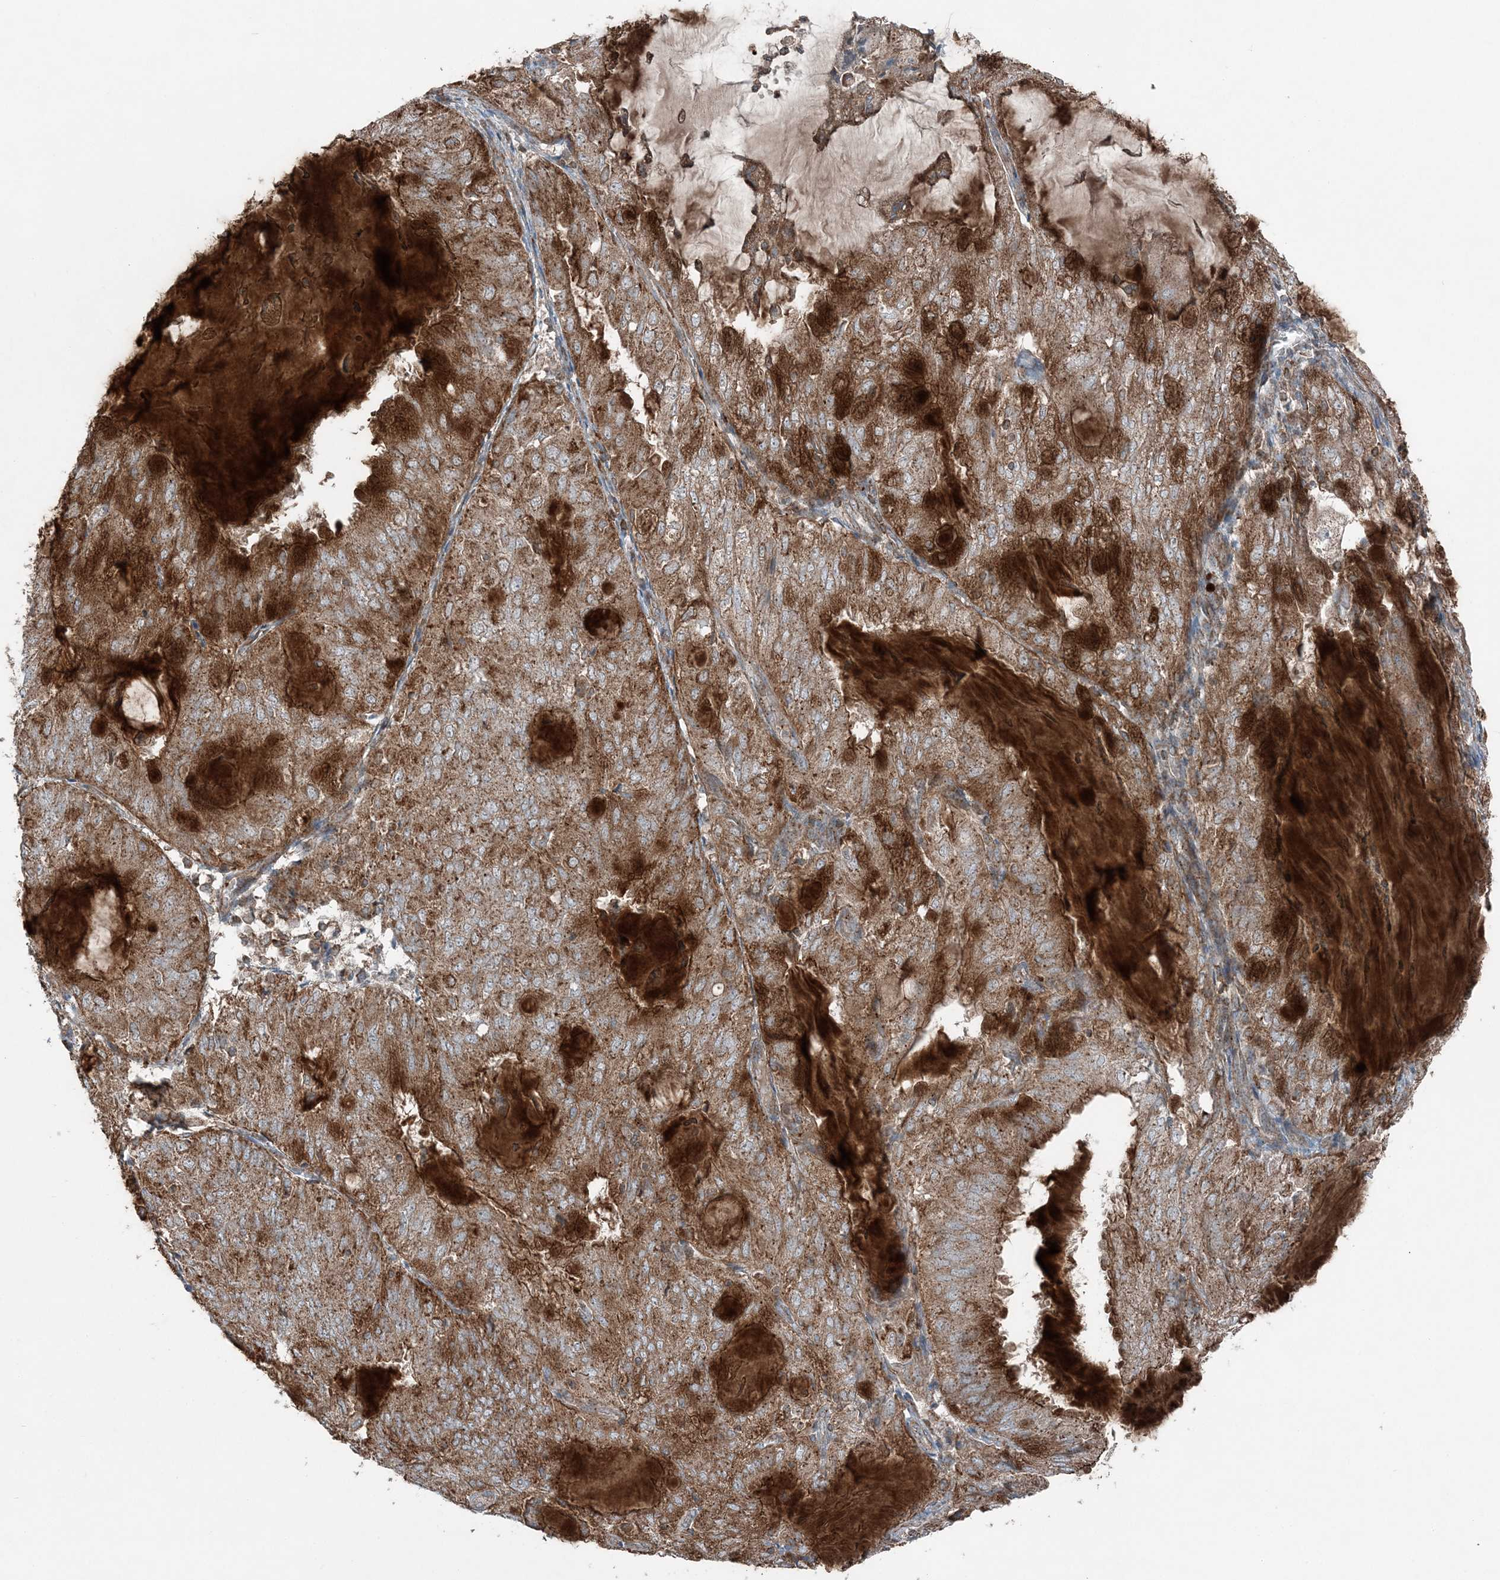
{"staining": {"intensity": "moderate", "quantity": ">75%", "location": "cytoplasmic/membranous"}, "tissue": "endometrial cancer", "cell_type": "Tumor cells", "image_type": "cancer", "snomed": [{"axis": "morphology", "description": "Adenocarcinoma, NOS"}, {"axis": "topography", "description": "Endometrium"}], "caption": "There is medium levels of moderate cytoplasmic/membranous staining in tumor cells of adenocarcinoma (endometrial), as demonstrated by immunohistochemical staining (brown color).", "gene": "KY", "patient": {"sex": "female", "age": 81}}